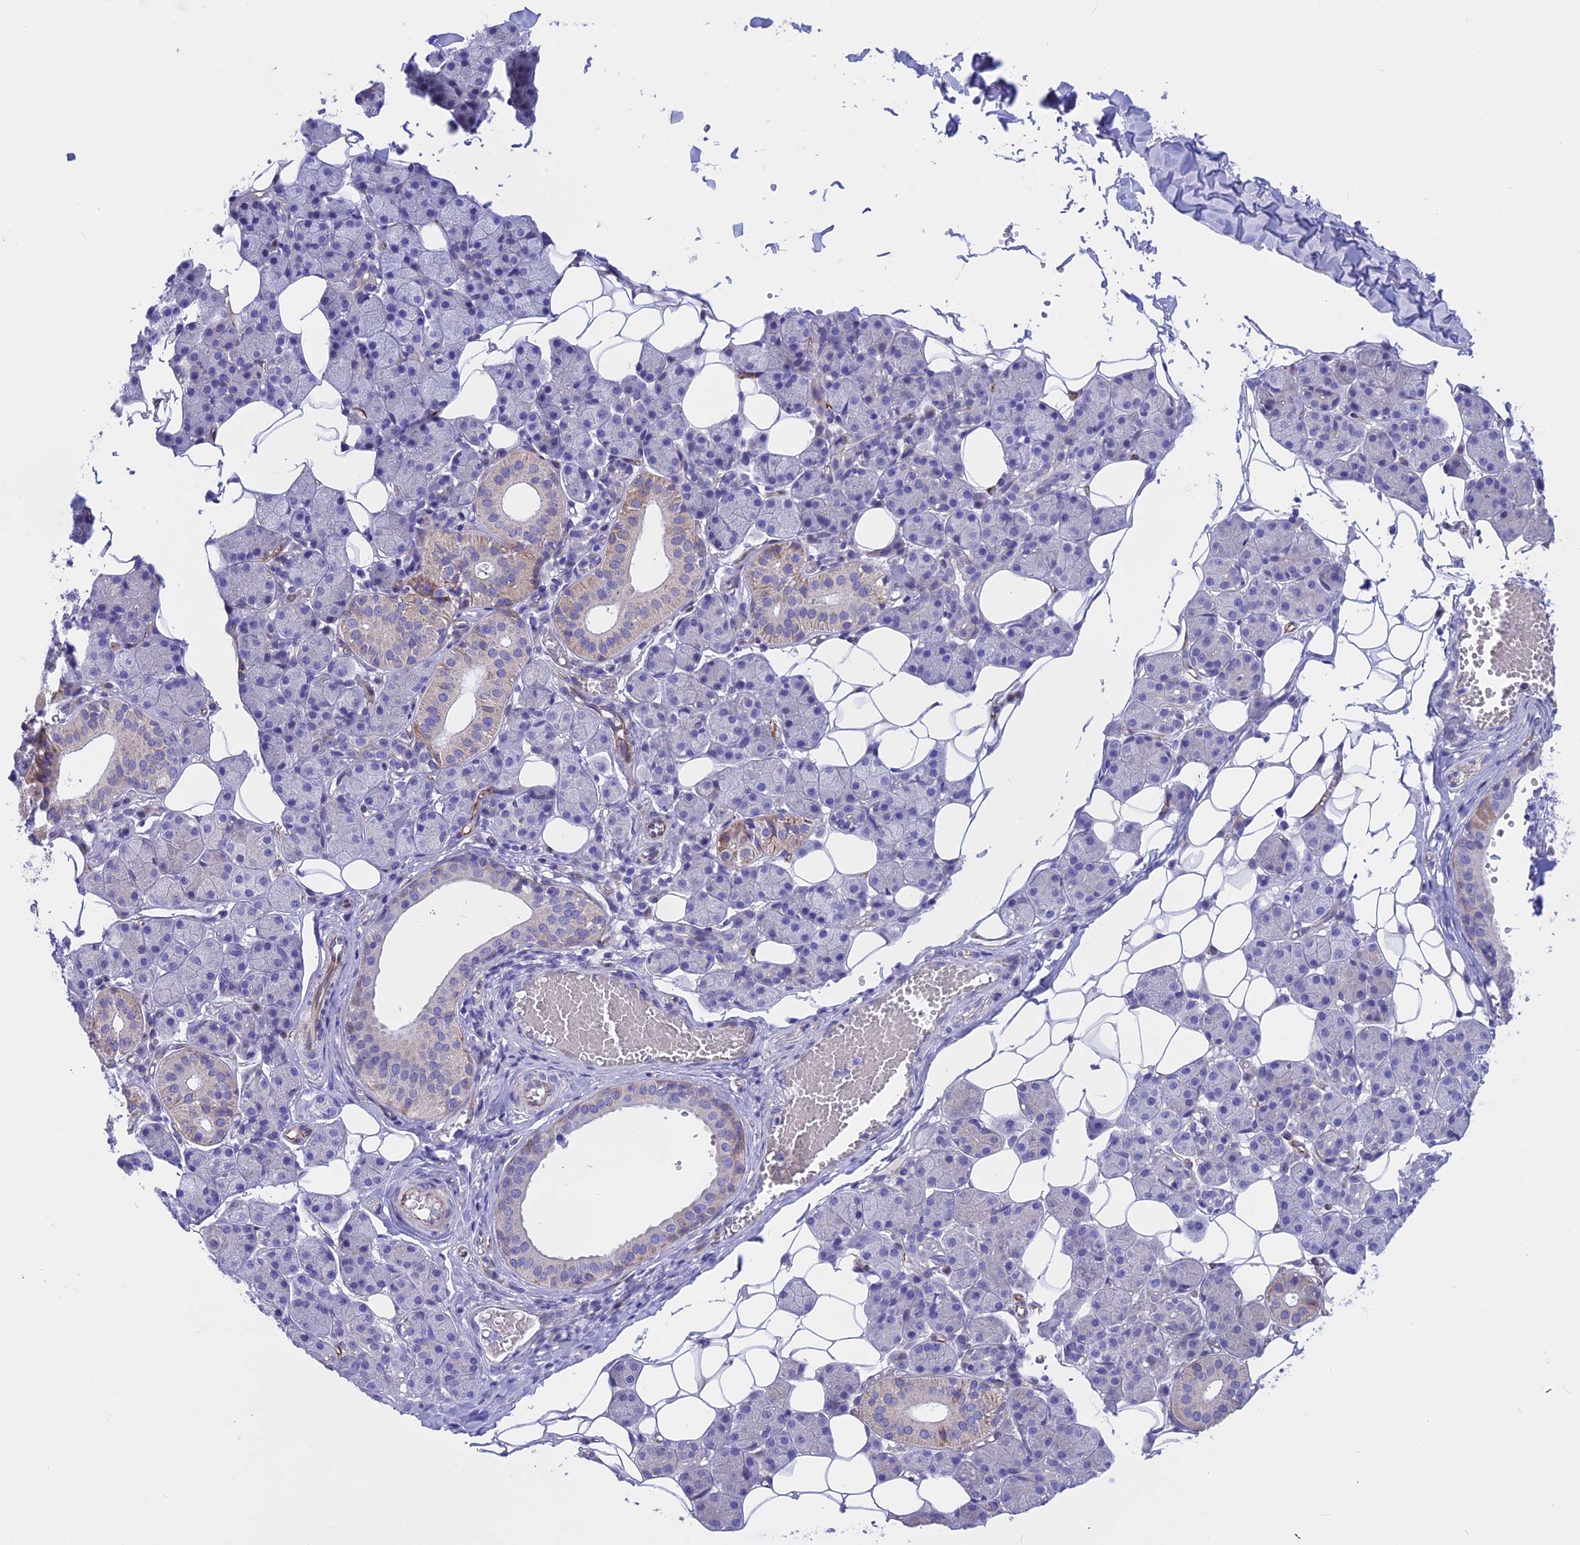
{"staining": {"intensity": "moderate", "quantity": "<25%", "location": "cytoplasmic/membranous"}, "tissue": "salivary gland", "cell_type": "Glandular cells", "image_type": "normal", "snomed": [{"axis": "morphology", "description": "Normal tissue, NOS"}, {"axis": "topography", "description": "Salivary gland"}], "caption": "Immunohistochemical staining of normal human salivary gland reveals moderate cytoplasmic/membranous protein staining in approximately <25% of glandular cells. (Brightfield microscopy of DAB IHC at high magnification).", "gene": "TMEM138", "patient": {"sex": "female", "age": 33}}